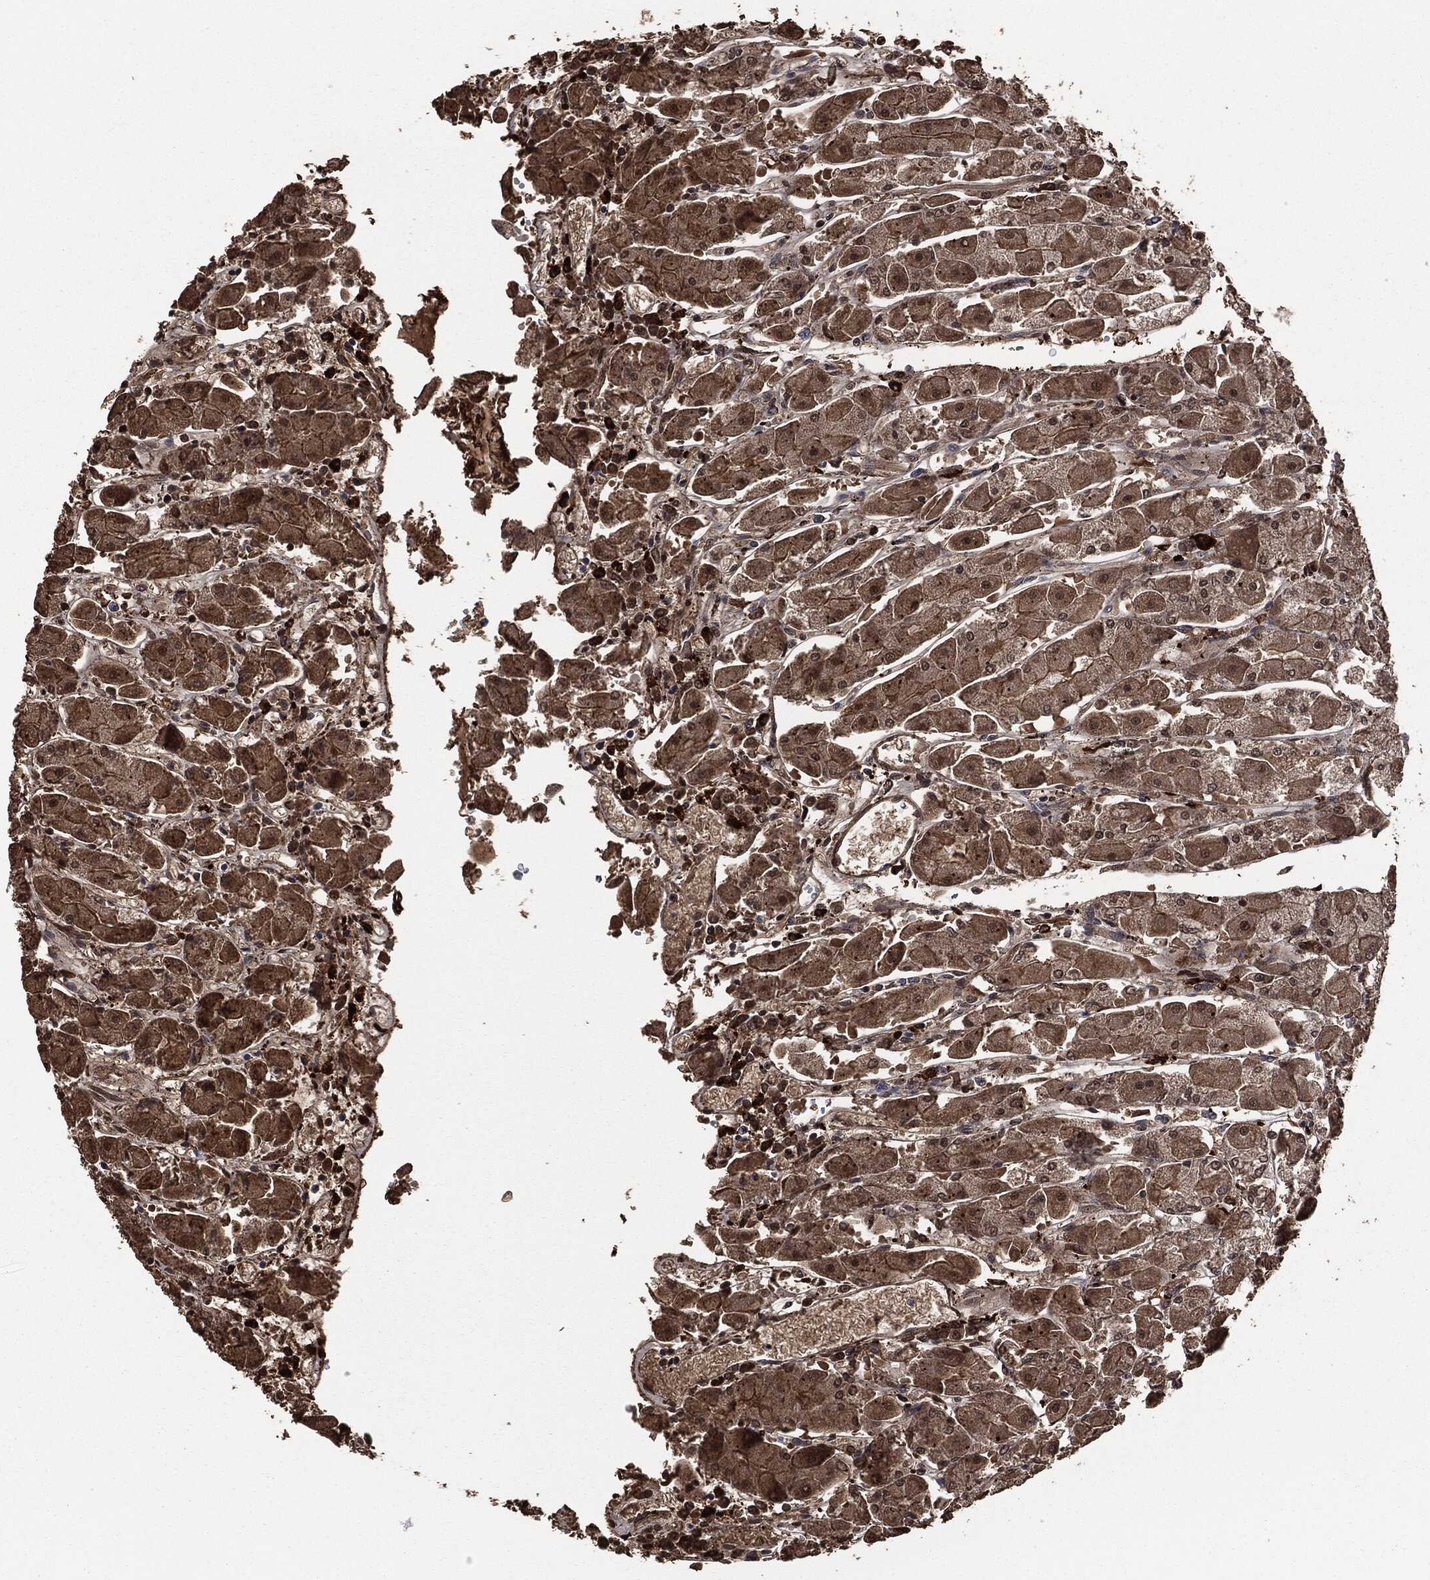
{"staining": {"intensity": "strong", "quantity": "25%-75%", "location": "cytoplasmic/membranous"}, "tissue": "stomach", "cell_type": "Glandular cells", "image_type": "normal", "snomed": [{"axis": "morphology", "description": "Normal tissue, NOS"}, {"axis": "topography", "description": "Stomach"}], "caption": "A high amount of strong cytoplasmic/membranous staining is identified in about 25%-75% of glandular cells in unremarkable stomach.", "gene": "CRABP2", "patient": {"sex": "male", "age": 70}}